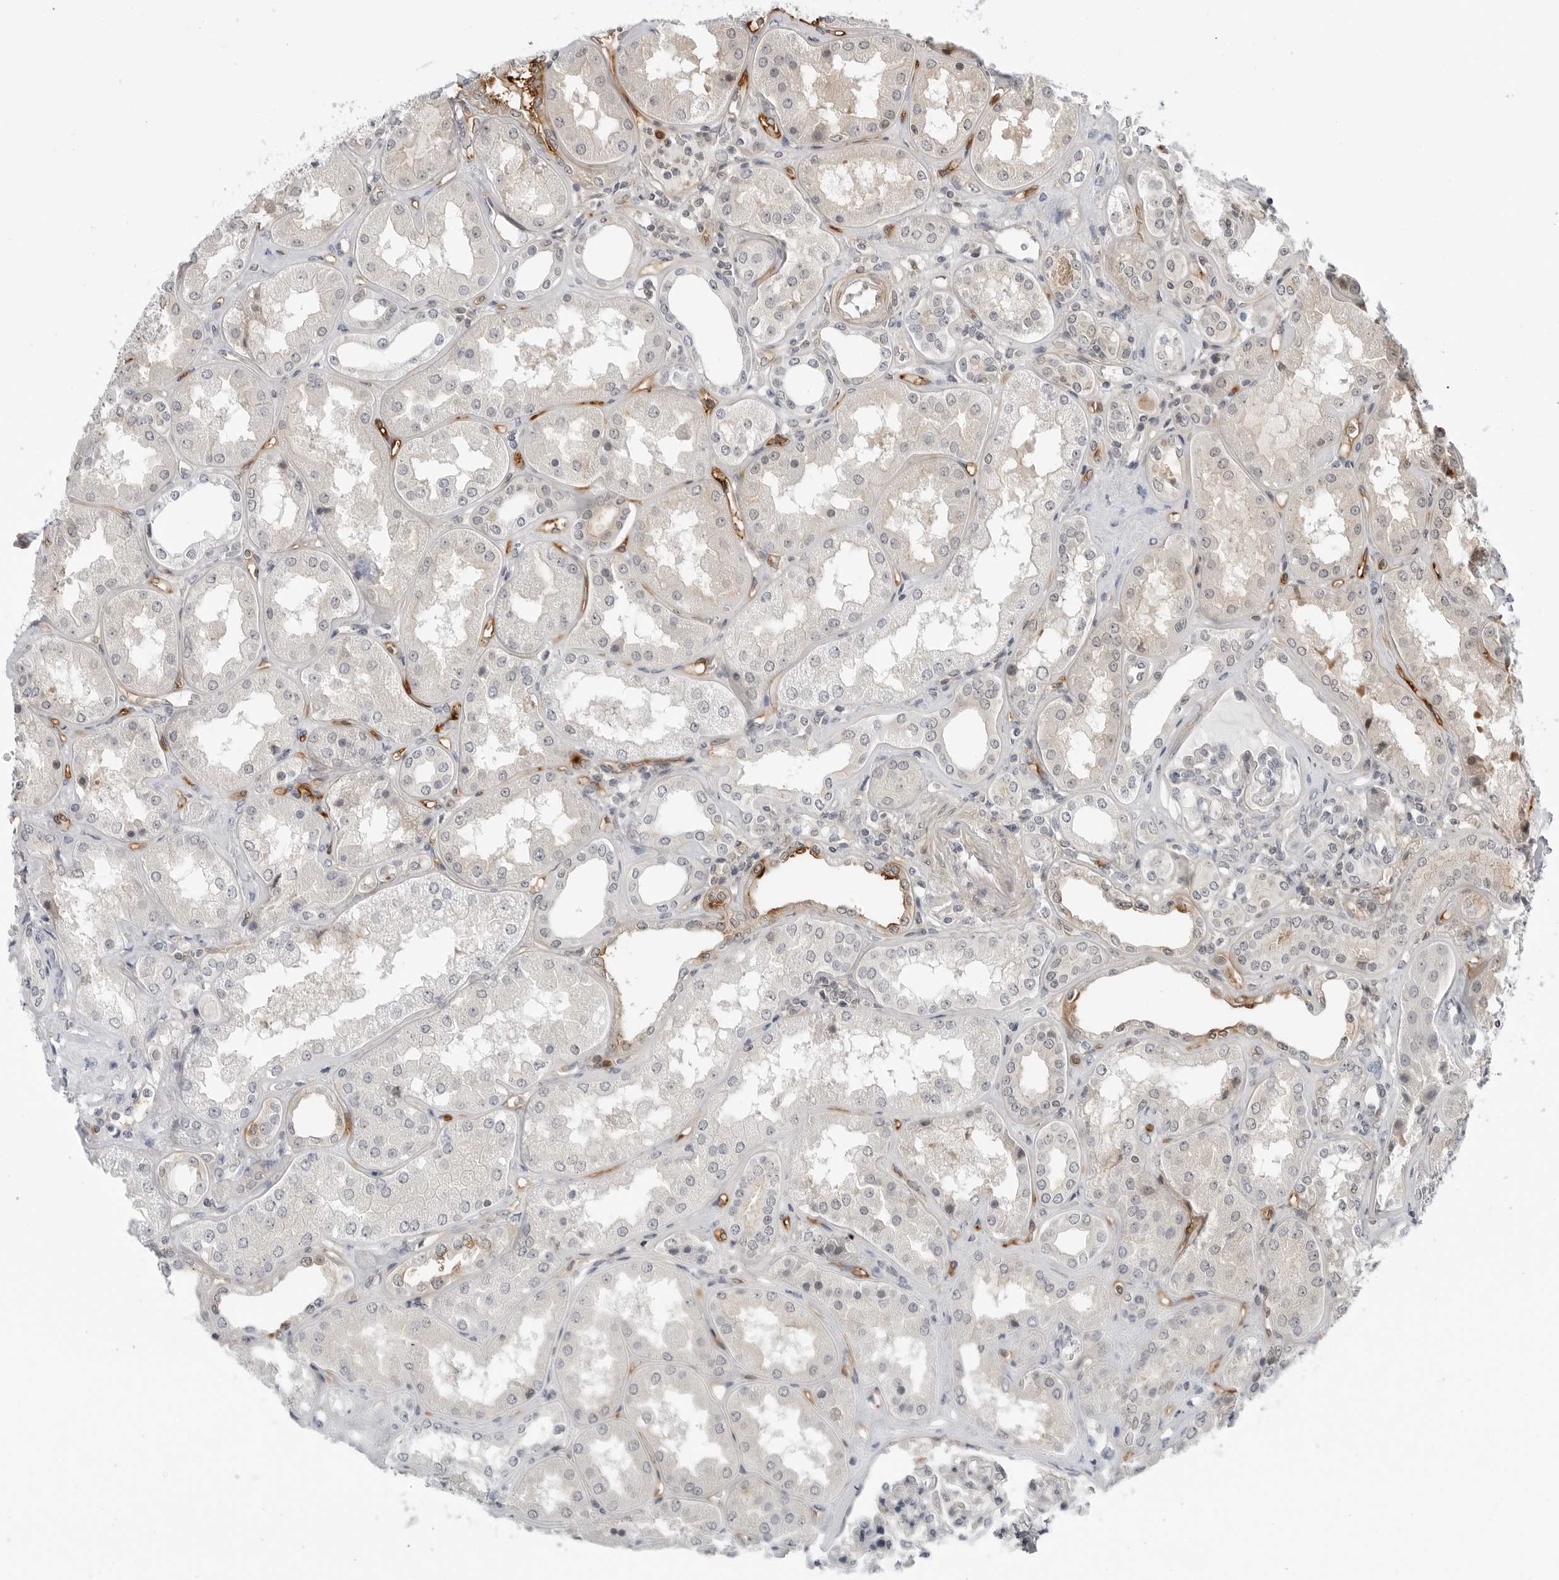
{"staining": {"intensity": "negative", "quantity": "none", "location": "none"}, "tissue": "kidney", "cell_type": "Cells in glomeruli", "image_type": "normal", "snomed": [{"axis": "morphology", "description": "Normal tissue, NOS"}, {"axis": "topography", "description": "Kidney"}], "caption": "IHC histopathology image of benign kidney: kidney stained with DAB reveals no significant protein expression in cells in glomeruli.", "gene": "STXBP3", "patient": {"sex": "female", "age": 56}}